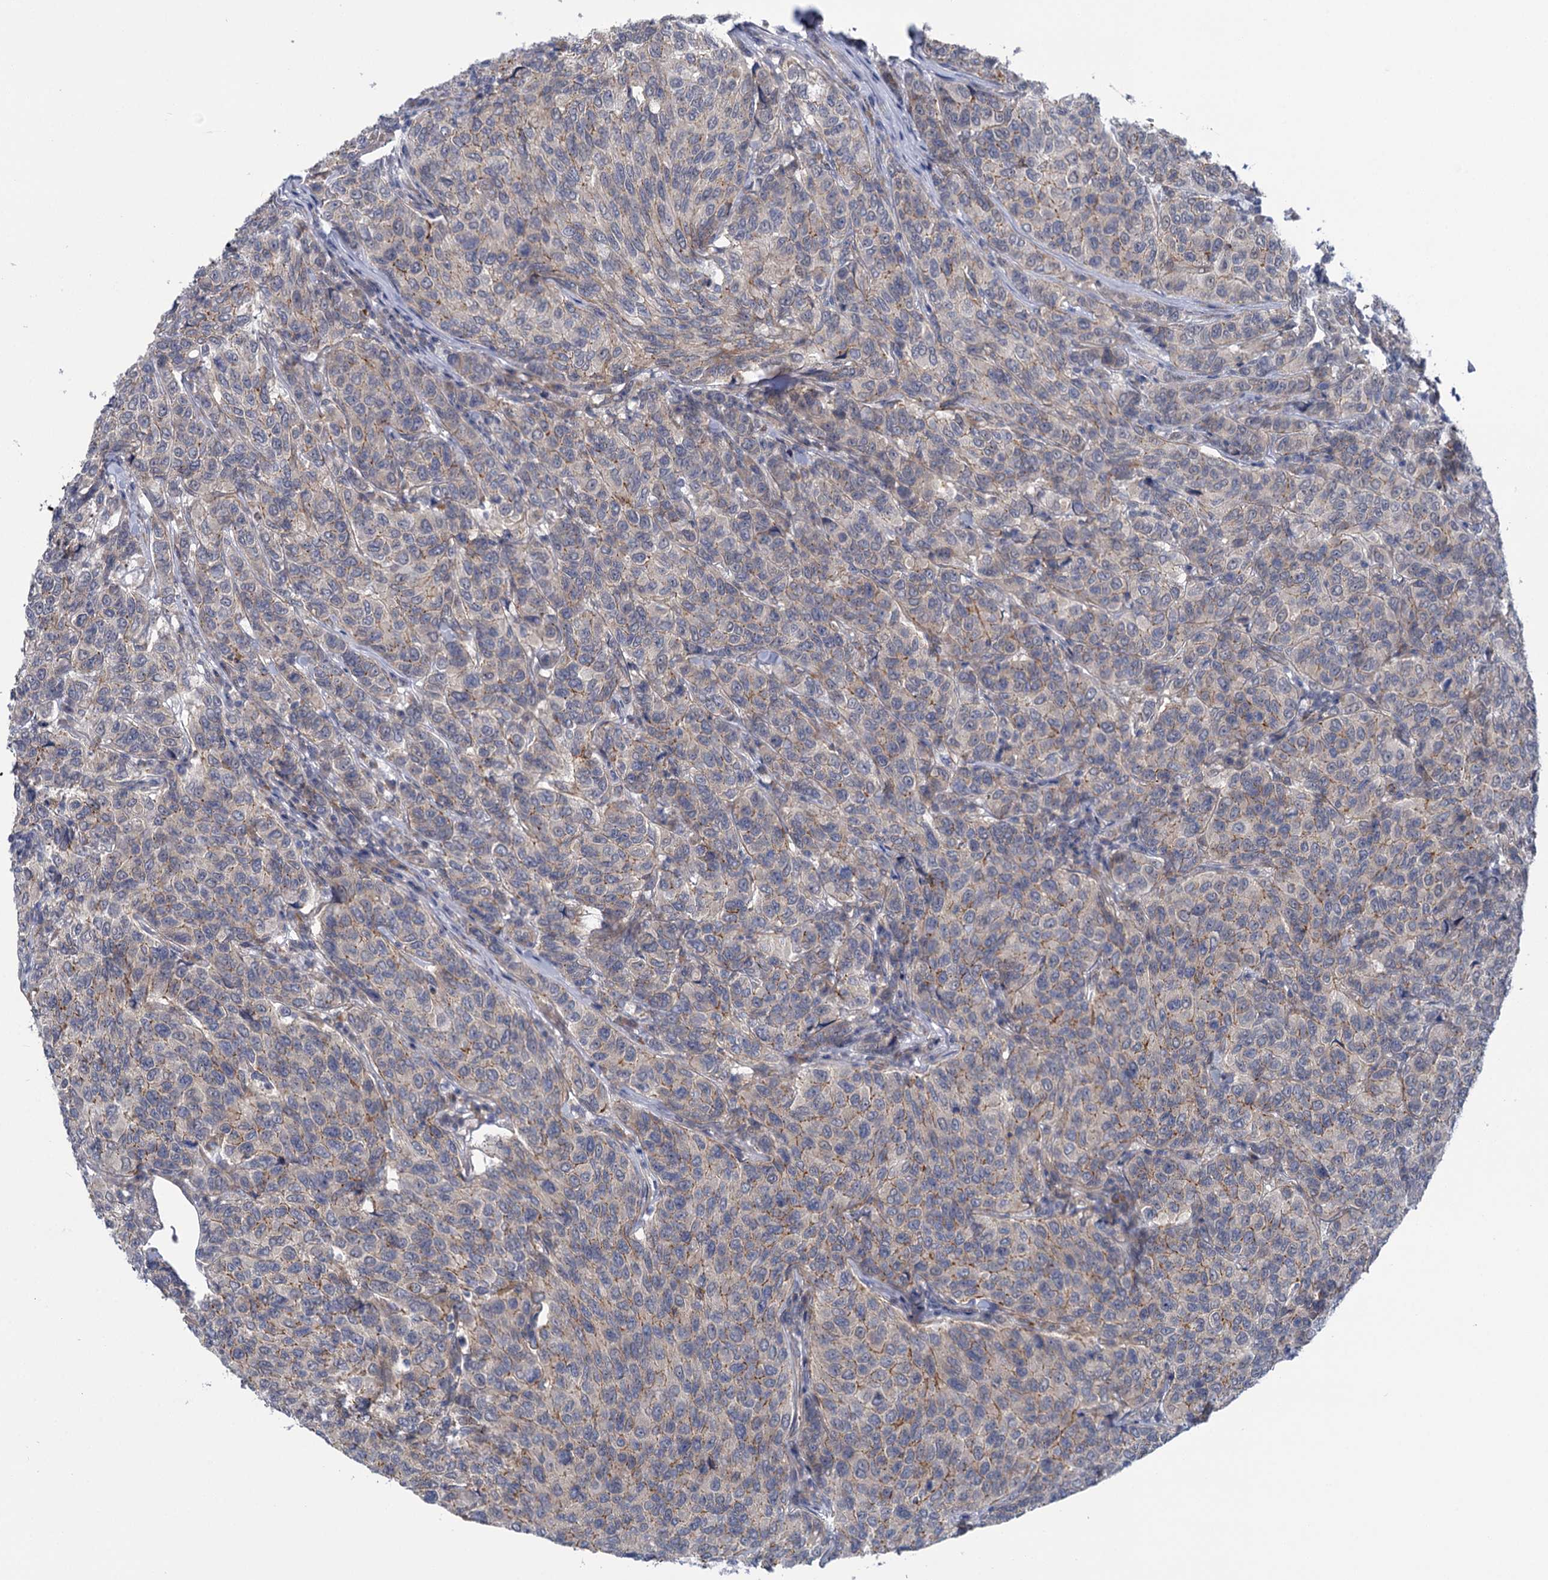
{"staining": {"intensity": "weak", "quantity": "25%-75%", "location": "cytoplasmic/membranous"}, "tissue": "breast cancer", "cell_type": "Tumor cells", "image_type": "cancer", "snomed": [{"axis": "morphology", "description": "Duct carcinoma"}, {"axis": "topography", "description": "Breast"}], "caption": "A brown stain labels weak cytoplasmic/membranous staining of a protein in breast cancer tumor cells. The protein is stained brown, and the nuclei are stained in blue (DAB (3,3'-diaminobenzidine) IHC with brightfield microscopy, high magnification).", "gene": "MBLAC2", "patient": {"sex": "female", "age": 55}}